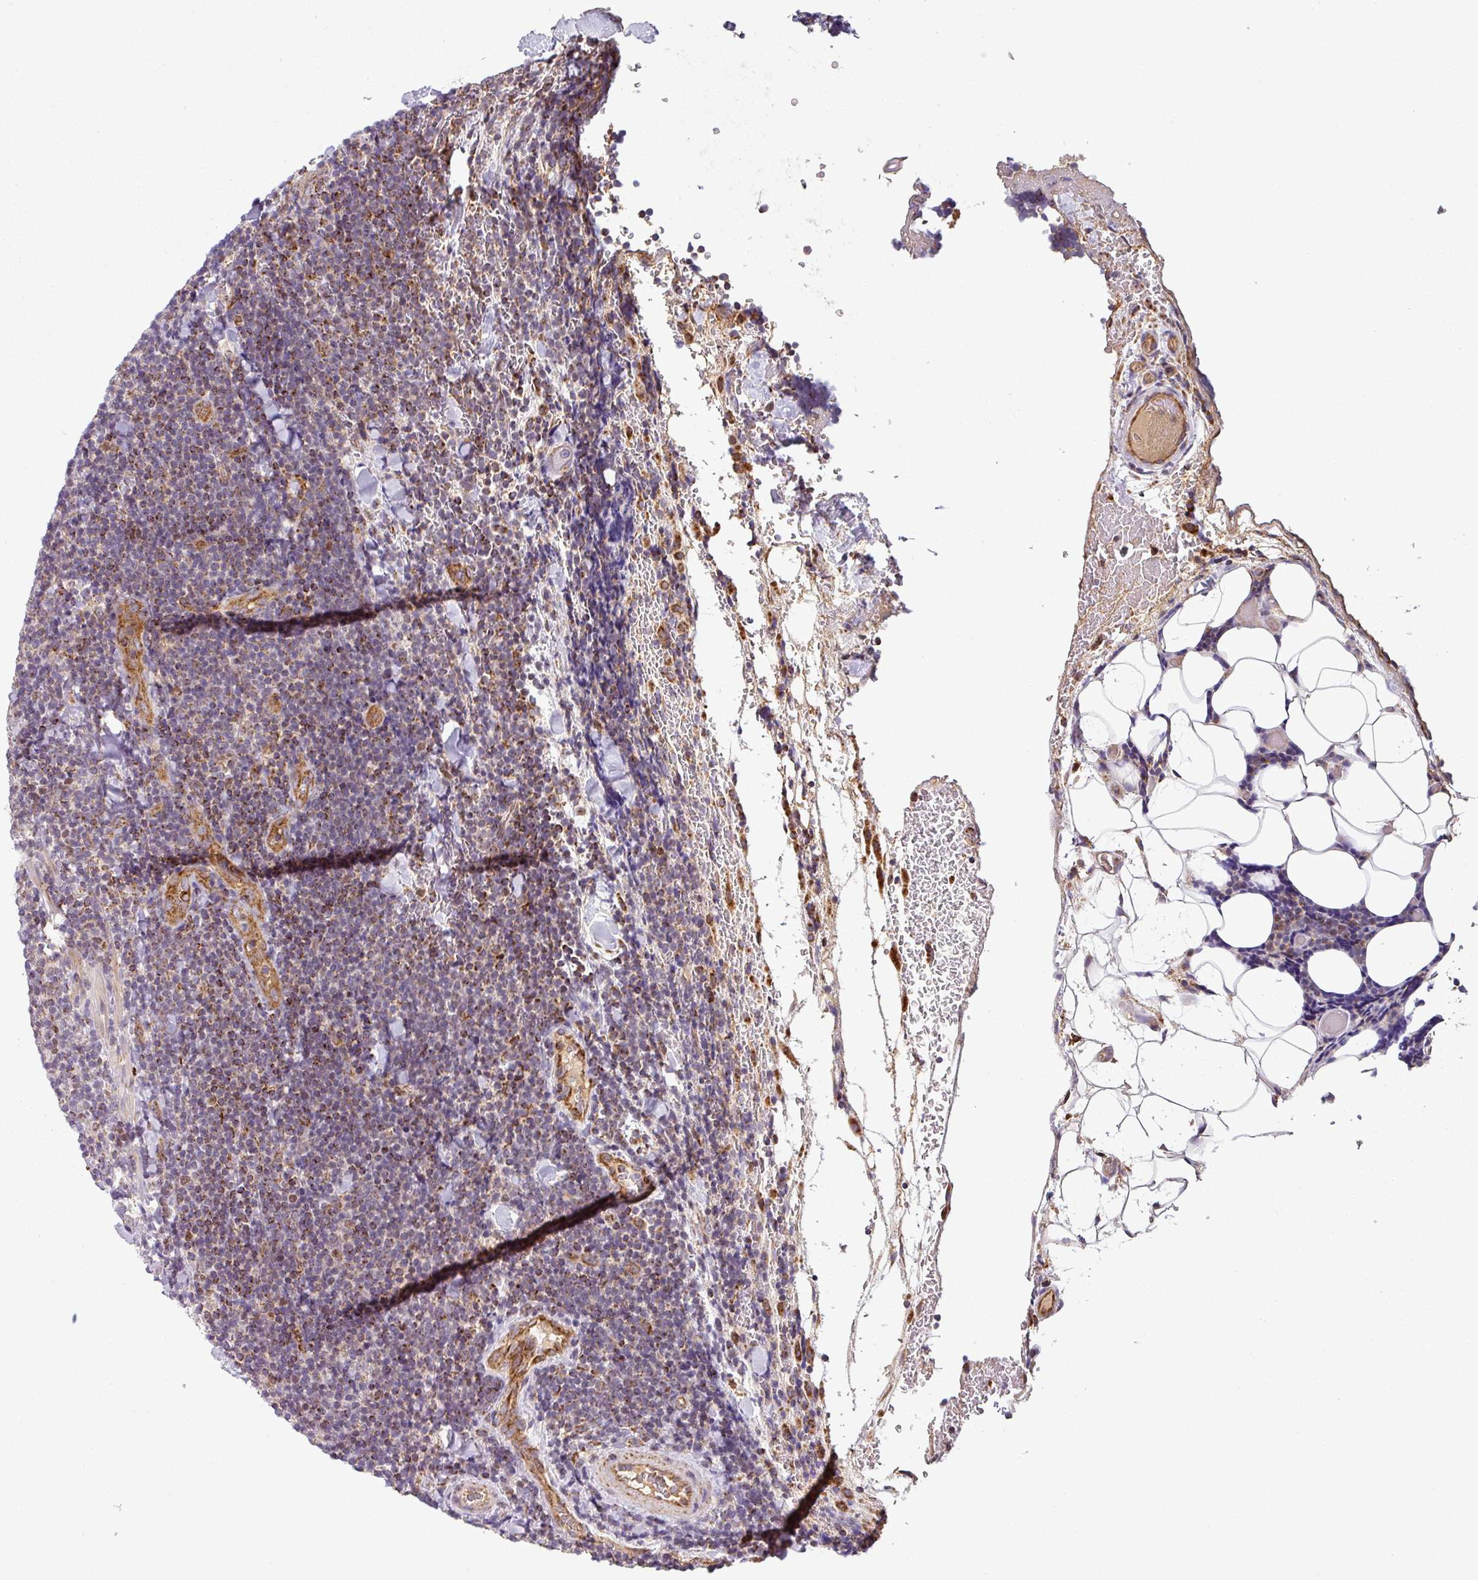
{"staining": {"intensity": "moderate", "quantity": "25%-75%", "location": "cytoplasmic/membranous"}, "tissue": "lymphoma", "cell_type": "Tumor cells", "image_type": "cancer", "snomed": [{"axis": "morphology", "description": "Malignant lymphoma, non-Hodgkin's type, Low grade"}, {"axis": "topography", "description": "Lymph node"}], "caption": "Approximately 25%-75% of tumor cells in lymphoma display moderate cytoplasmic/membranous protein staining as visualized by brown immunohistochemical staining.", "gene": "PRELID3B", "patient": {"sex": "male", "age": 66}}